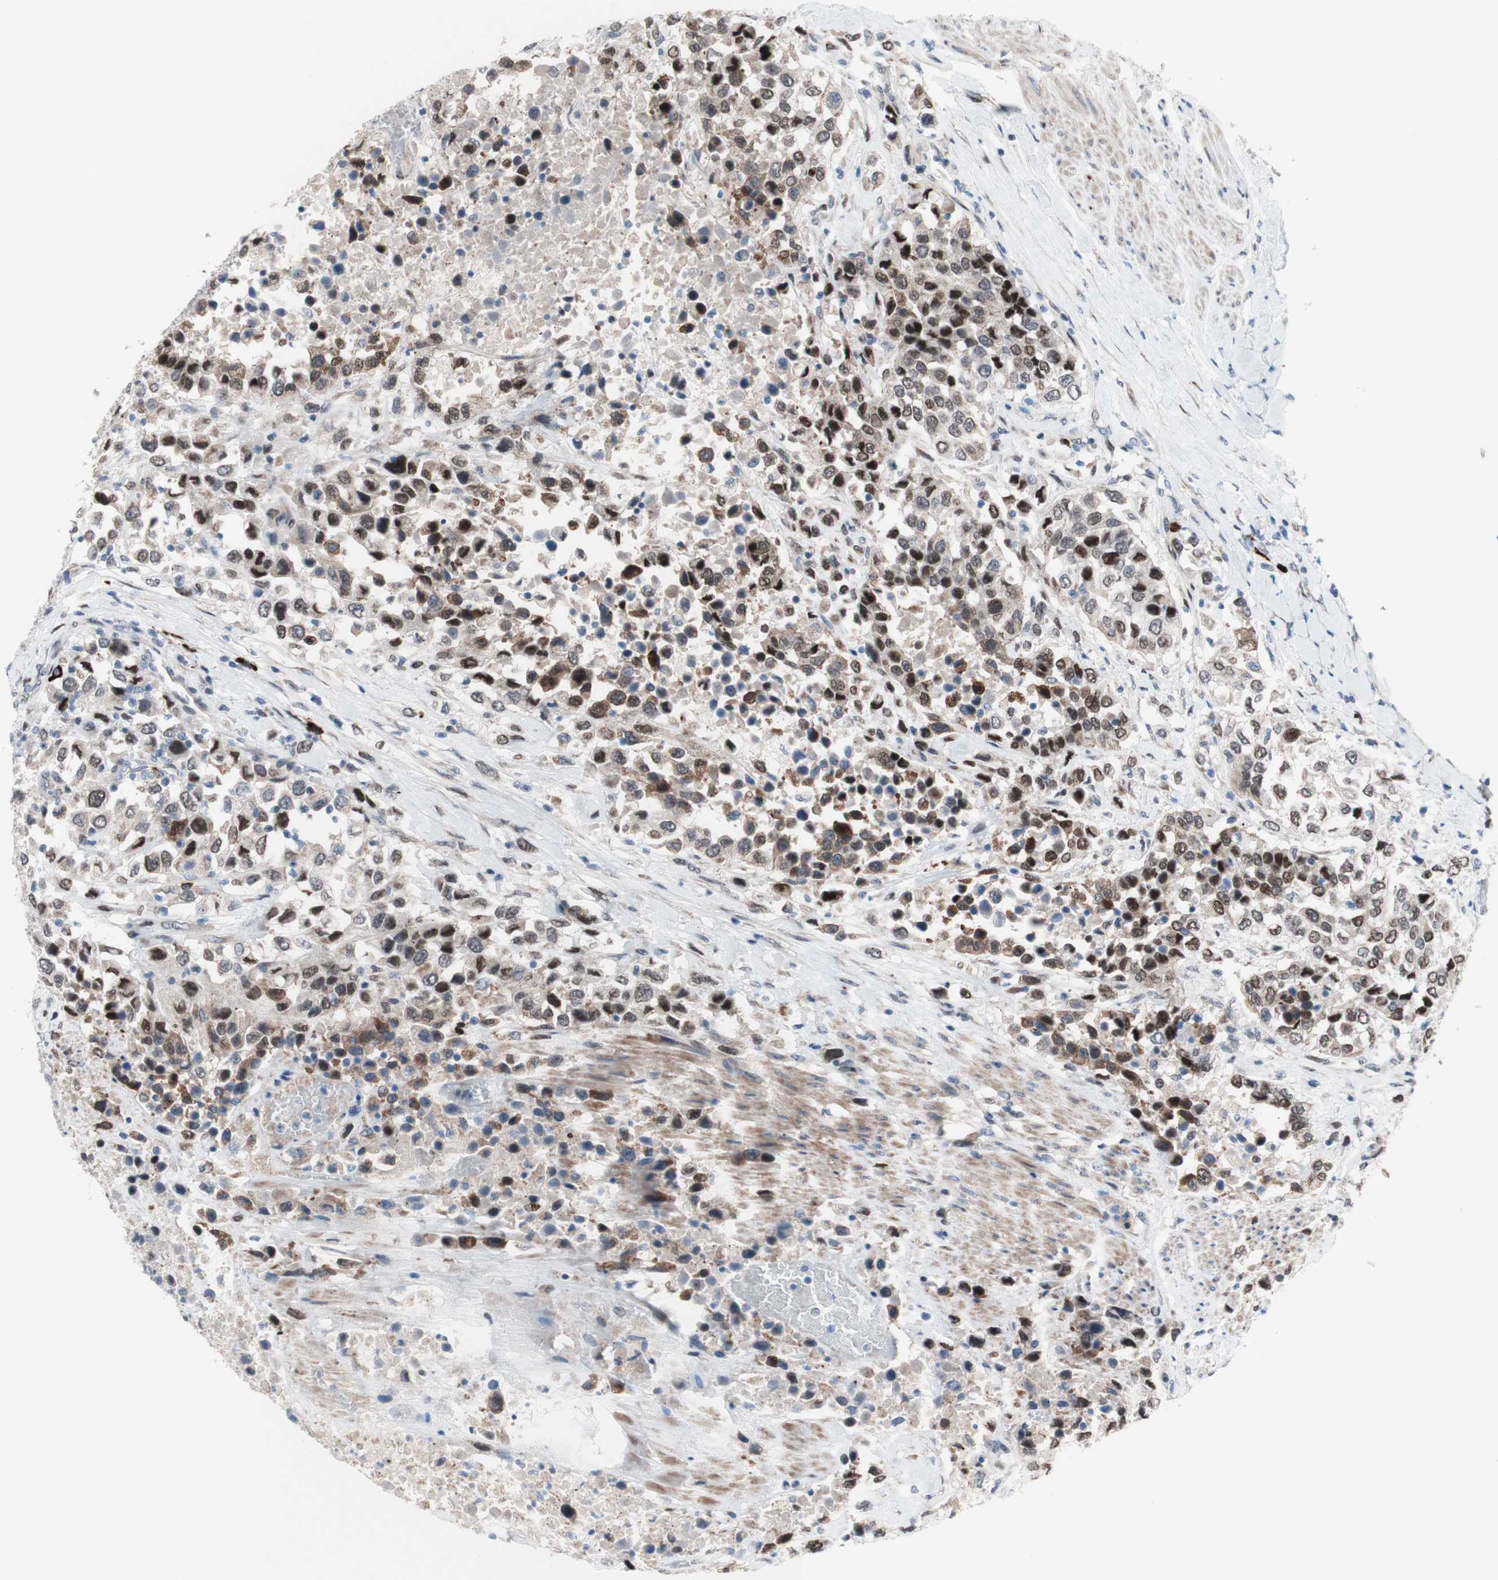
{"staining": {"intensity": "moderate", "quantity": "25%-75%", "location": "nuclear"}, "tissue": "urothelial cancer", "cell_type": "Tumor cells", "image_type": "cancer", "snomed": [{"axis": "morphology", "description": "Urothelial carcinoma, High grade"}, {"axis": "topography", "description": "Urinary bladder"}], "caption": "Brown immunohistochemical staining in urothelial cancer exhibits moderate nuclear expression in about 25%-75% of tumor cells.", "gene": "PHTF2", "patient": {"sex": "female", "age": 80}}